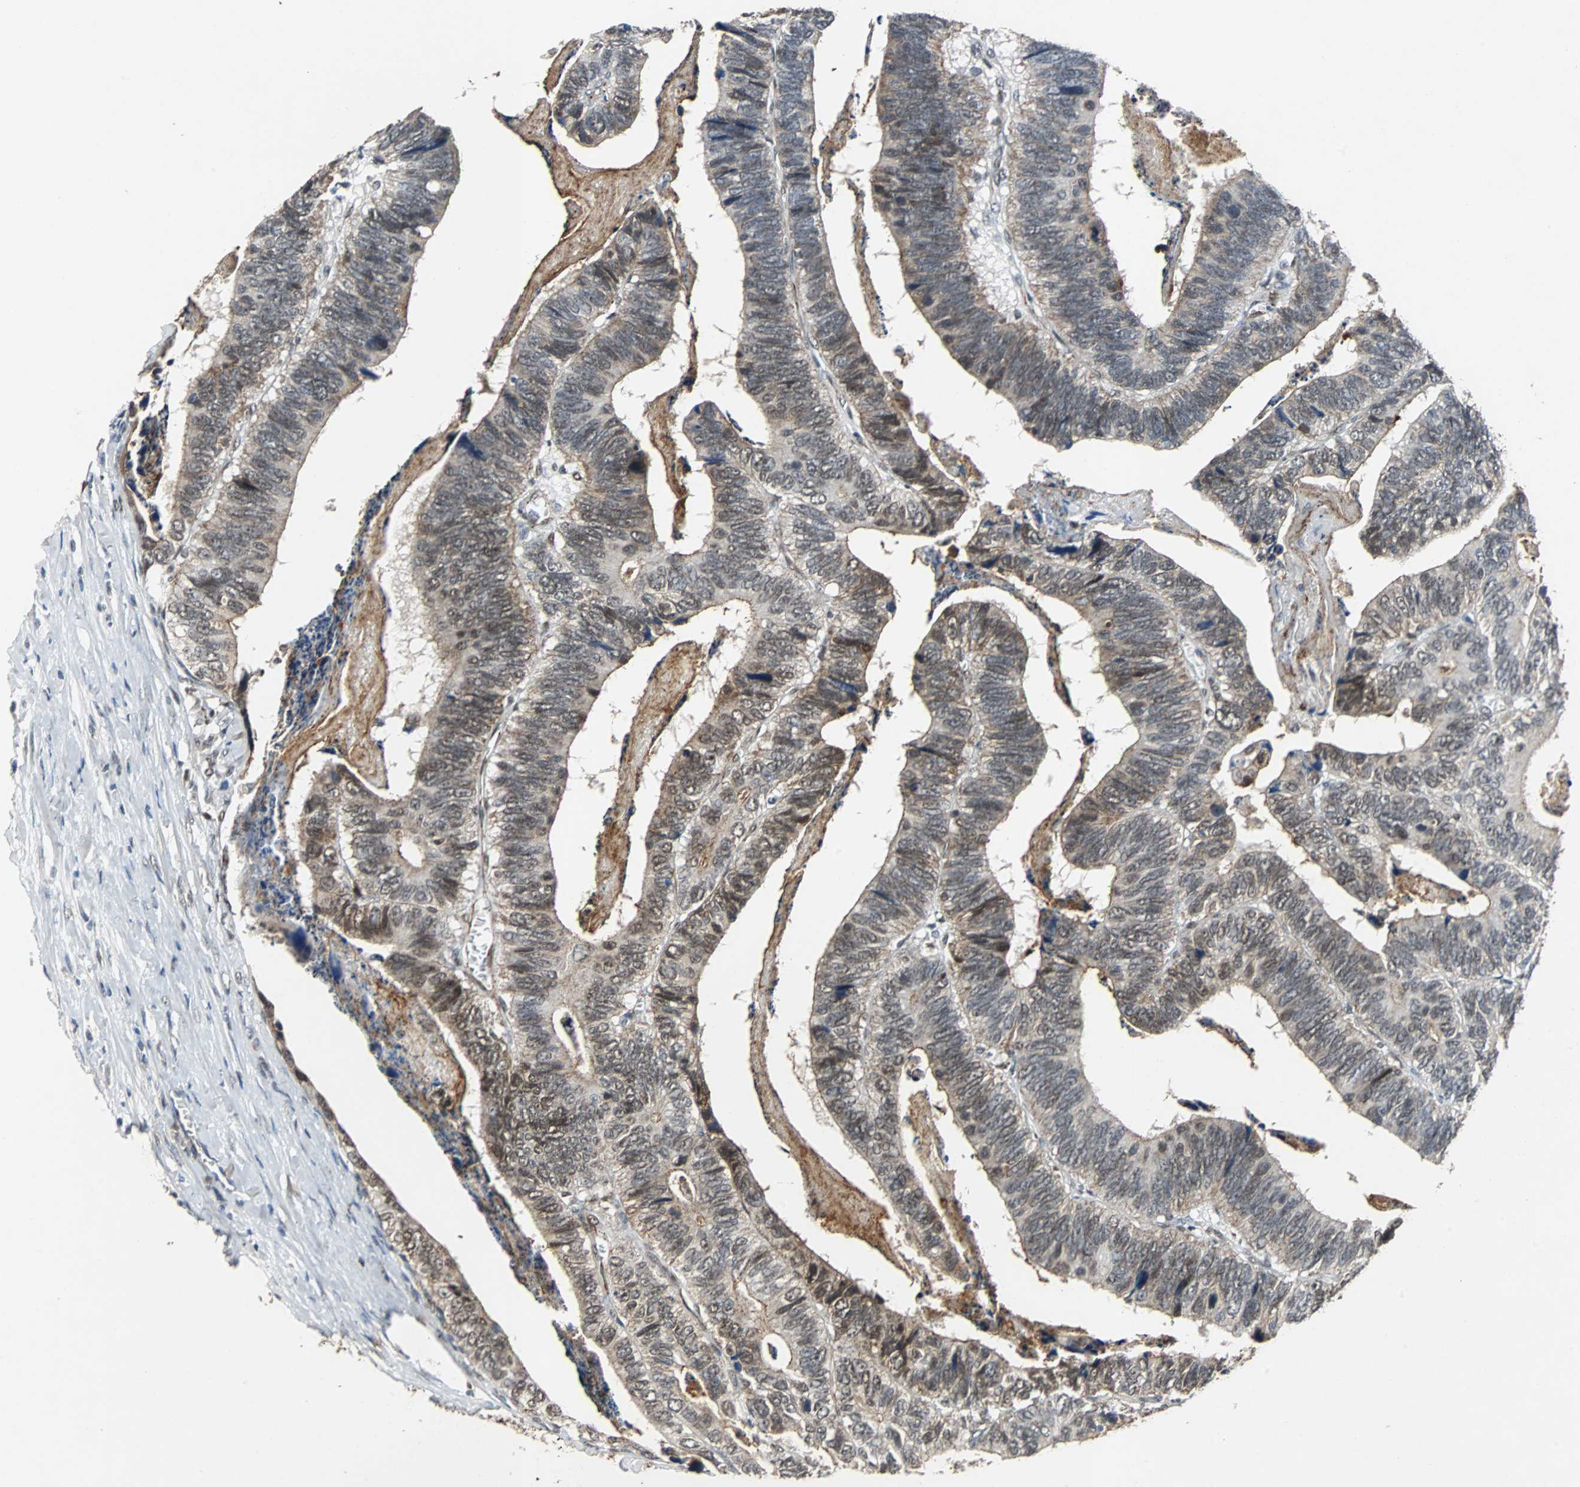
{"staining": {"intensity": "moderate", "quantity": ">75%", "location": "cytoplasmic/membranous"}, "tissue": "colorectal cancer", "cell_type": "Tumor cells", "image_type": "cancer", "snomed": [{"axis": "morphology", "description": "Adenocarcinoma, NOS"}, {"axis": "topography", "description": "Colon"}], "caption": "This photomicrograph demonstrates colorectal adenocarcinoma stained with immunohistochemistry (IHC) to label a protein in brown. The cytoplasmic/membranous of tumor cells show moderate positivity for the protein. Nuclei are counter-stained blue.", "gene": "LSR", "patient": {"sex": "male", "age": 72}}